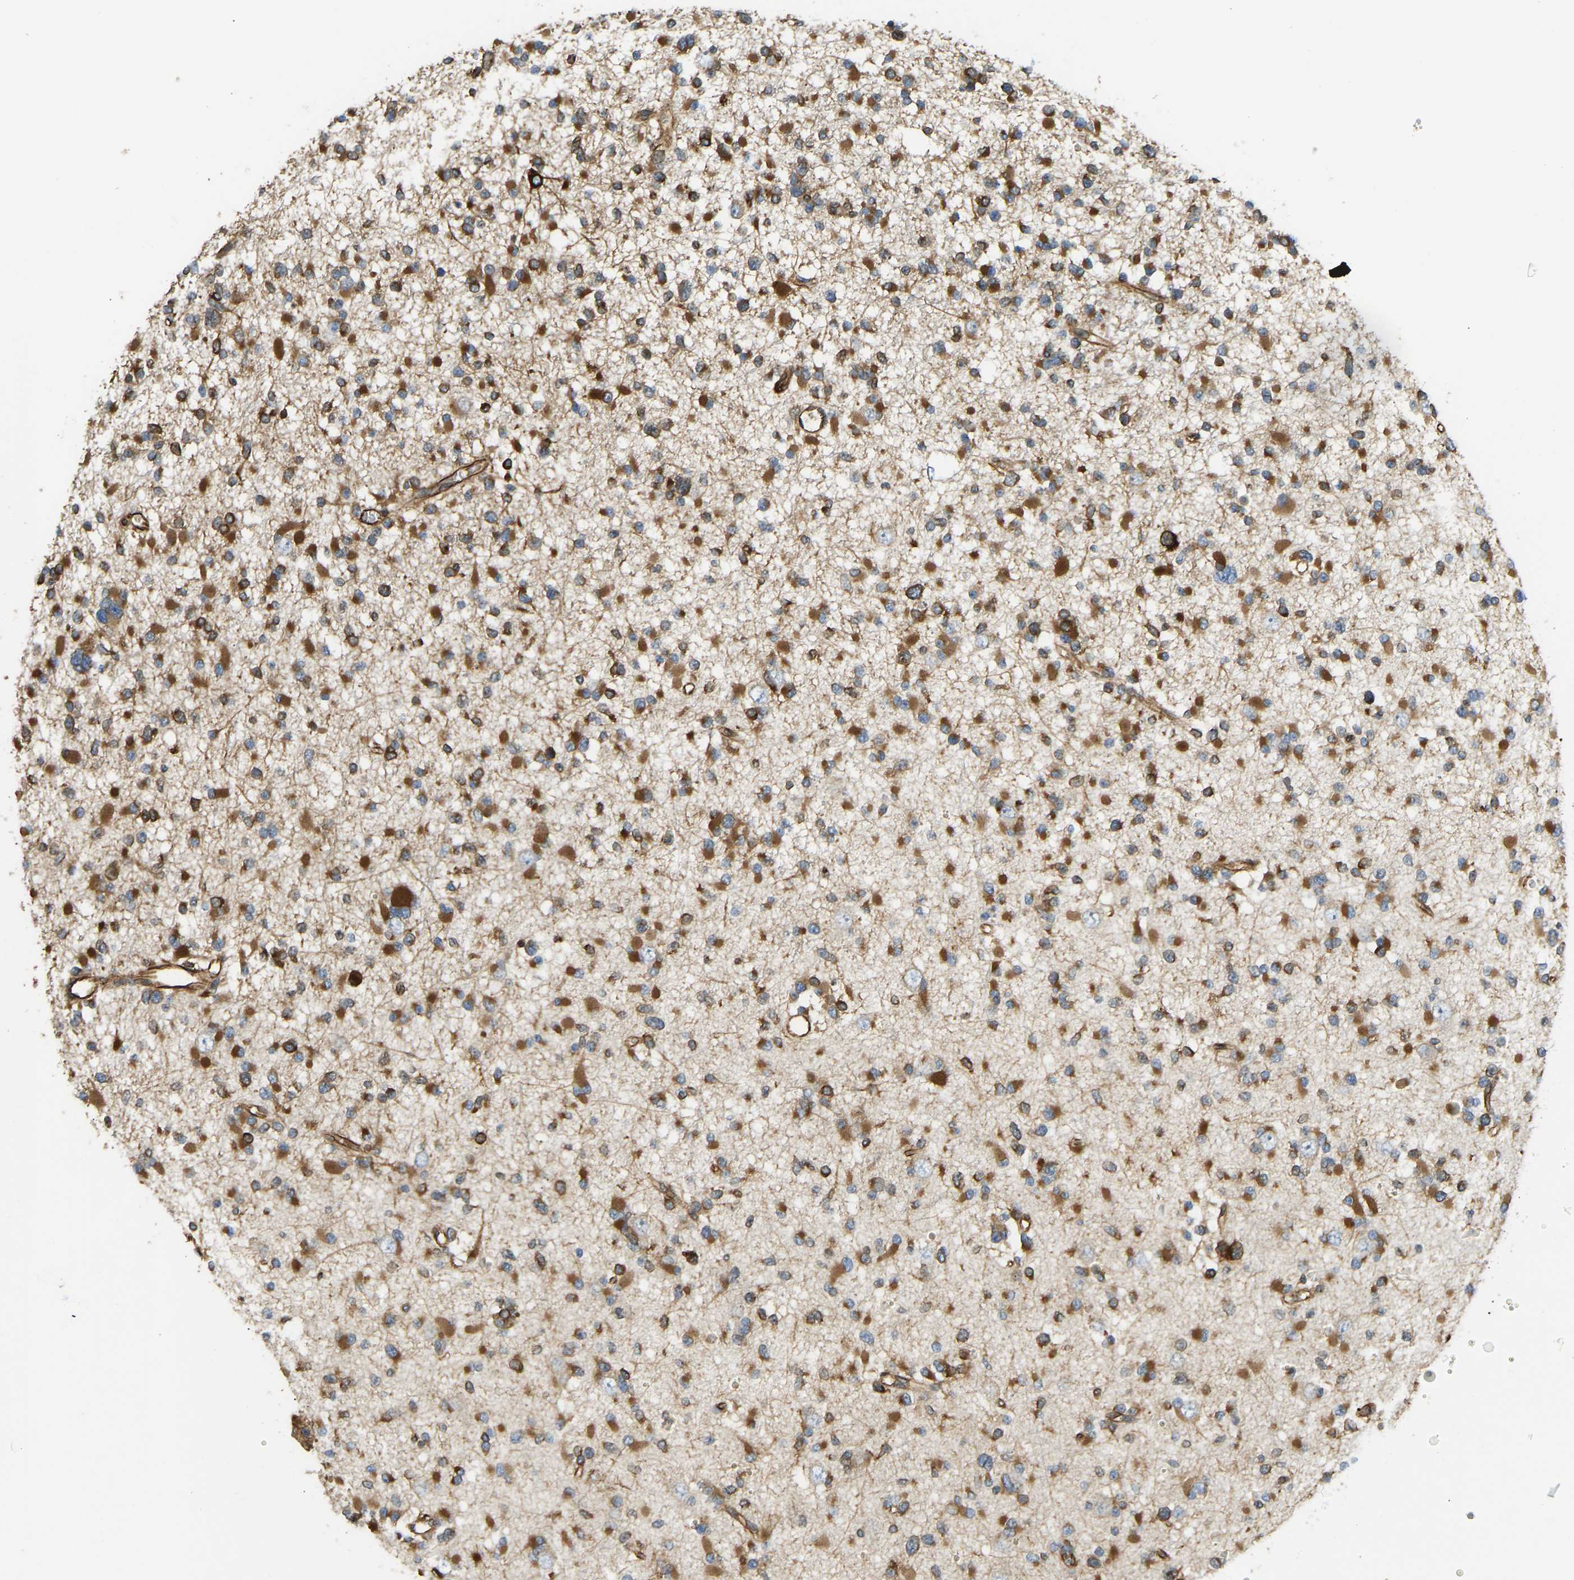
{"staining": {"intensity": "strong", "quantity": ">75%", "location": "cytoplasmic/membranous"}, "tissue": "glioma", "cell_type": "Tumor cells", "image_type": "cancer", "snomed": [{"axis": "morphology", "description": "Glioma, malignant, Low grade"}, {"axis": "topography", "description": "Brain"}], "caption": "Protein expression analysis of glioma shows strong cytoplasmic/membranous staining in approximately >75% of tumor cells.", "gene": "BEX3", "patient": {"sex": "female", "age": 22}}